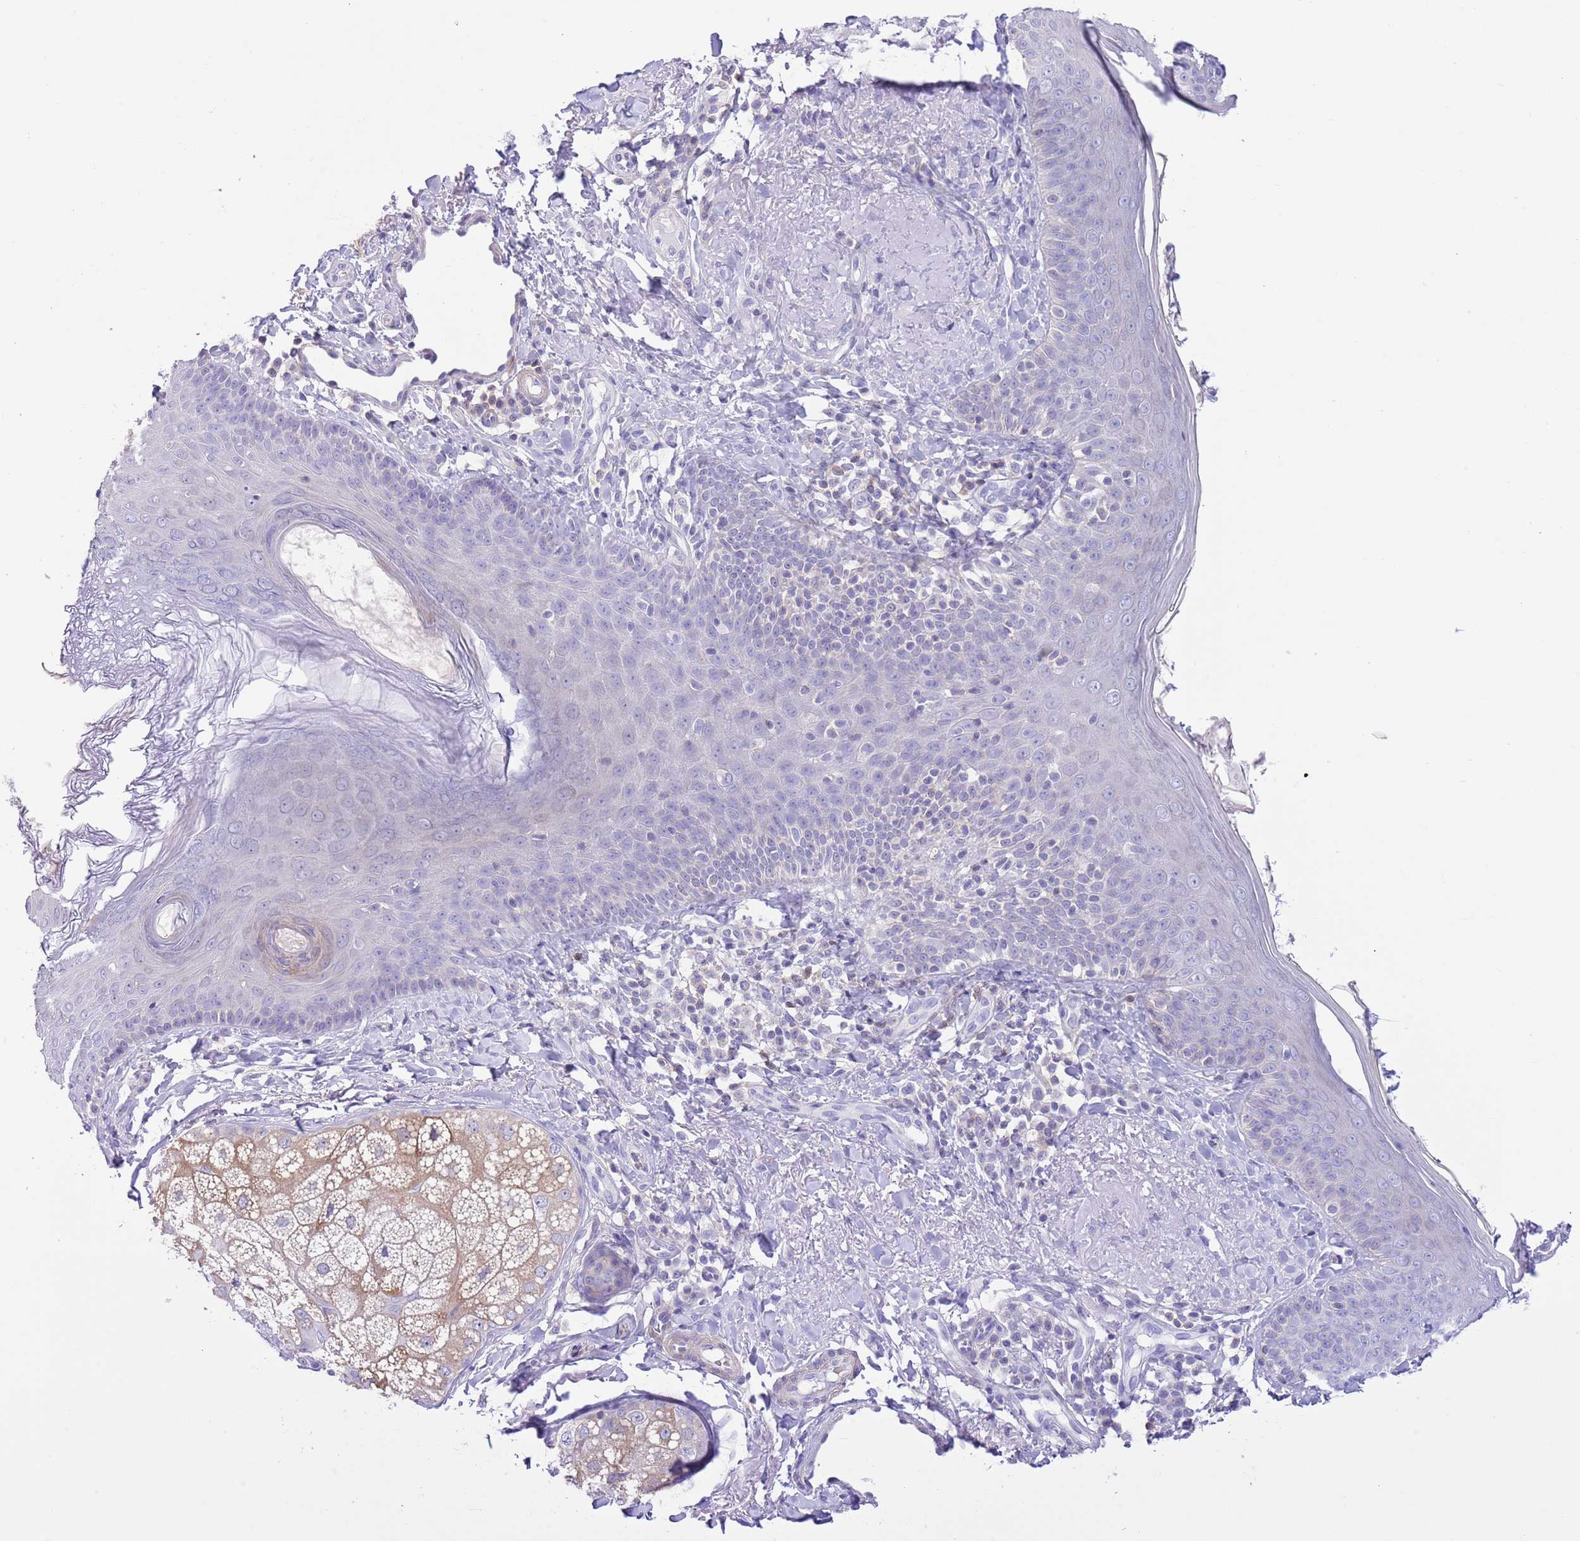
{"staining": {"intensity": "negative", "quantity": "none", "location": "none"}, "tissue": "skin", "cell_type": "Fibroblasts", "image_type": "normal", "snomed": [{"axis": "morphology", "description": "Normal tissue, NOS"}, {"axis": "topography", "description": "Skin"}], "caption": "IHC histopathology image of unremarkable skin stained for a protein (brown), which shows no positivity in fibroblasts. (Immunohistochemistry, brightfield microscopy, high magnification).", "gene": "PRR32", "patient": {"sex": "male", "age": 57}}